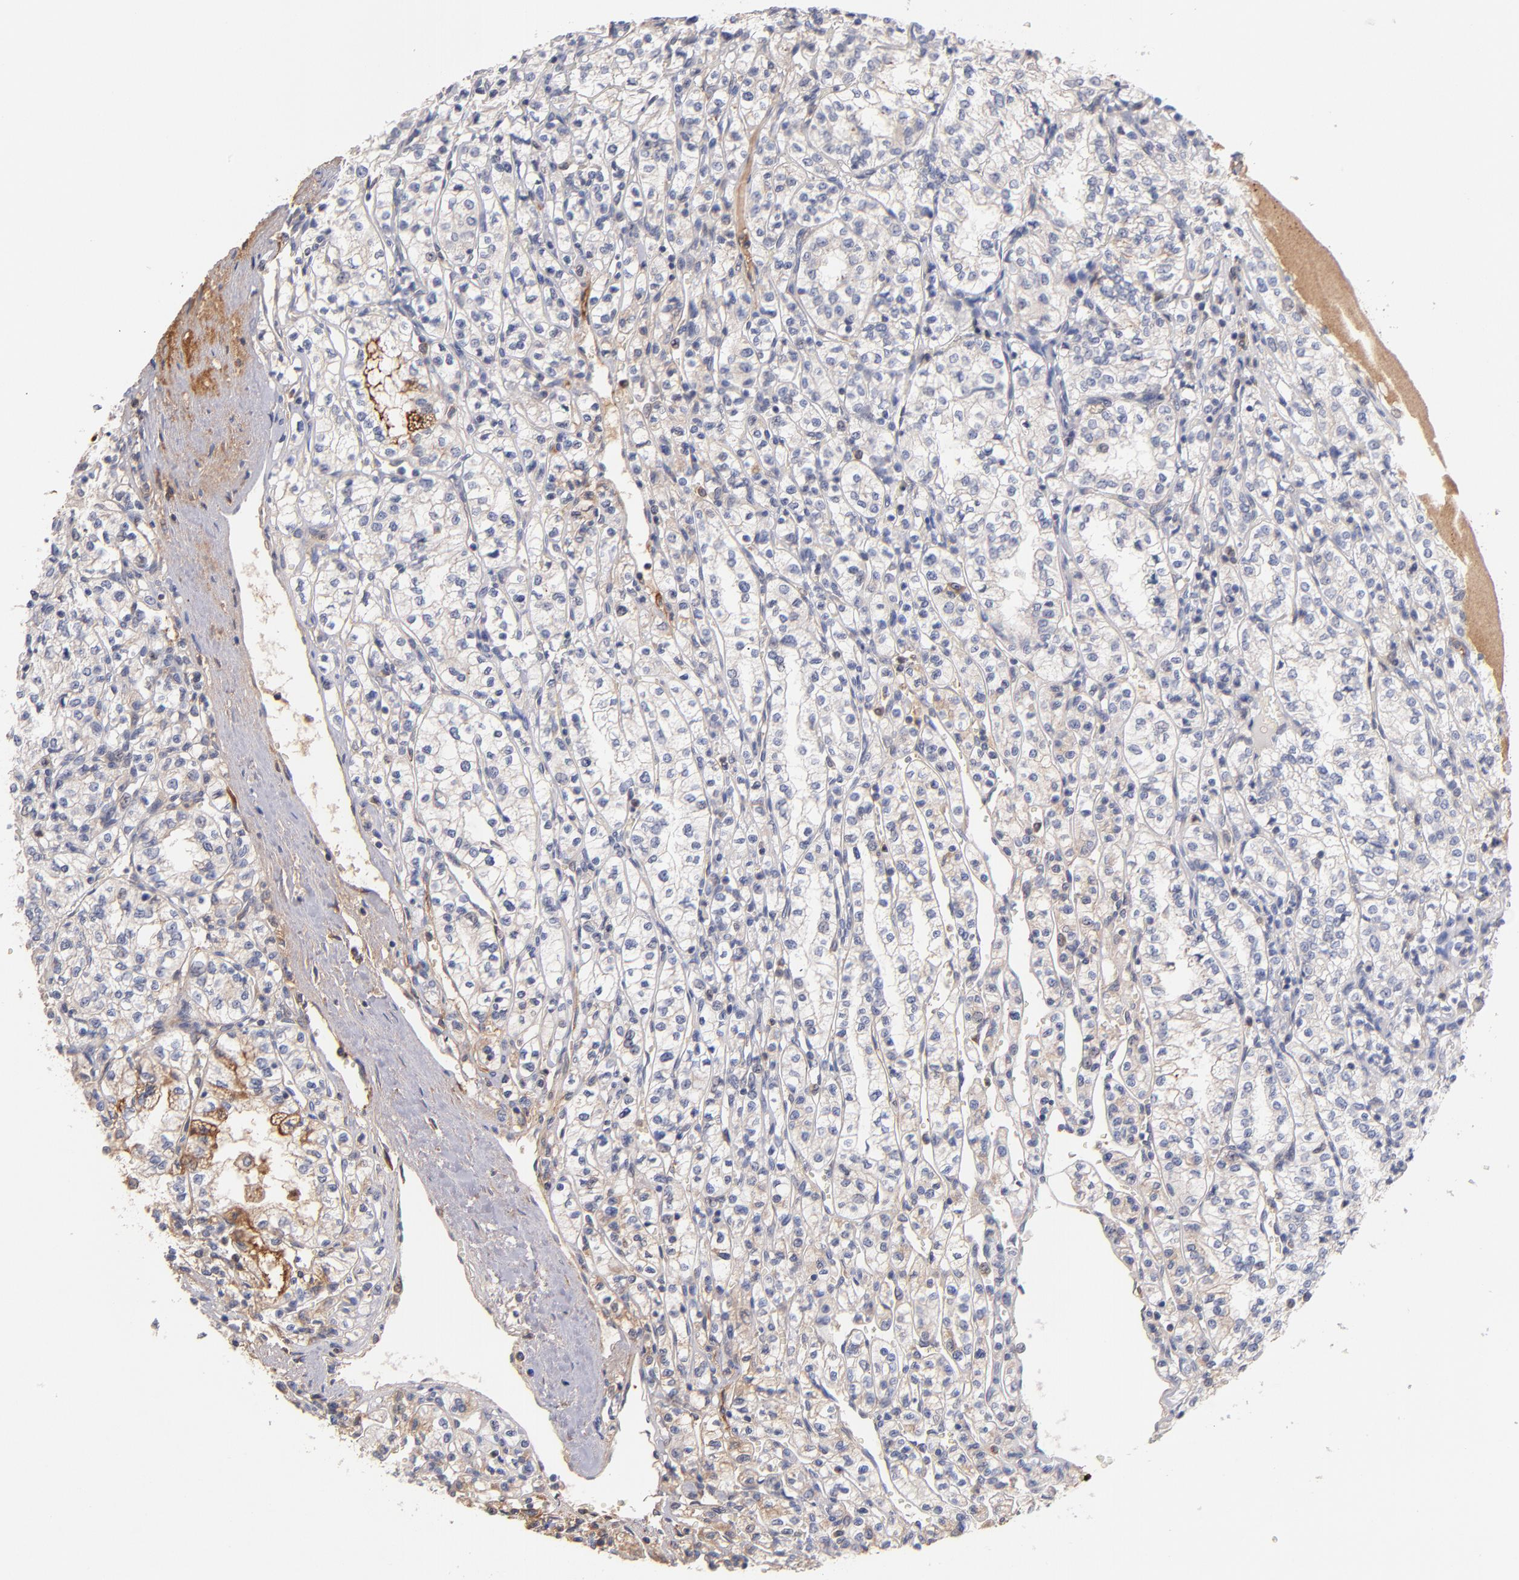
{"staining": {"intensity": "weak", "quantity": "25%-75%", "location": "cytoplasmic/membranous"}, "tissue": "renal cancer", "cell_type": "Tumor cells", "image_type": "cancer", "snomed": [{"axis": "morphology", "description": "Adenocarcinoma, NOS"}, {"axis": "topography", "description": "Kidney"}], "caption": "Adenocarcinoma (renal) stained for a protein displays weak cytoplasmic/membranous positivity in tumor cells.", "gene": "DACT1", "patient": {"sex": "male", "age": 61}}